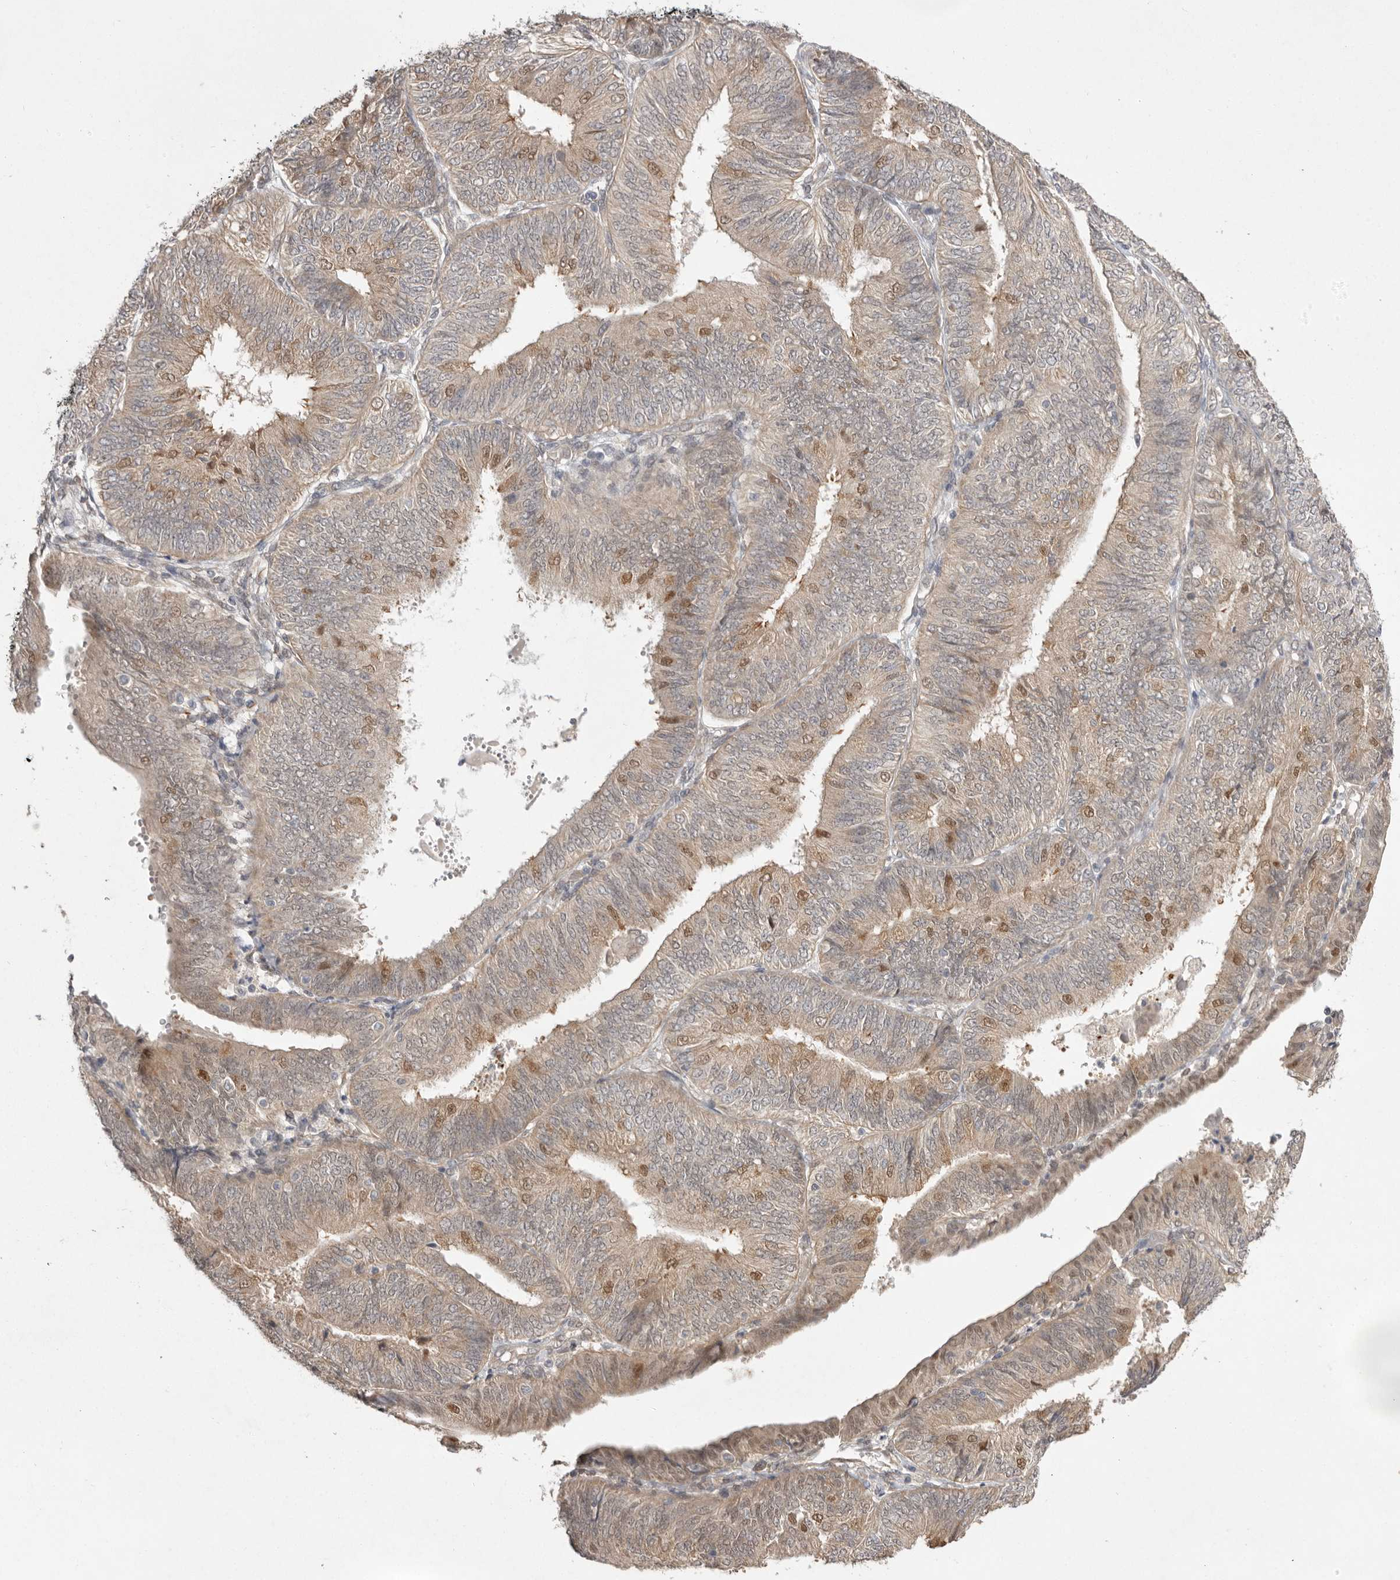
{"staining": {"intensity": "weak", "quantity": ">75%", "location": "cytoplasmic/membranous,nuclear"}, "tissue": "endometrial cancer", "cell_type": "Tumor cells", "image_type": "cancer", "snomed": [{"axis": "morphology", "description": "Adenocarcinoma, NOS"}, {"axis": "topography", "description": "Endometrium"}], "caption": "Endometrial cancer (adenocarcinoma) stained with immunohistochemistry (IHC) reveals weak cytoplasmic/membranous and nuclear positivity in approximately >75% of tumor cells.", "gene": "NSUN4", "patient": {"sex": "female", "age": 58}}